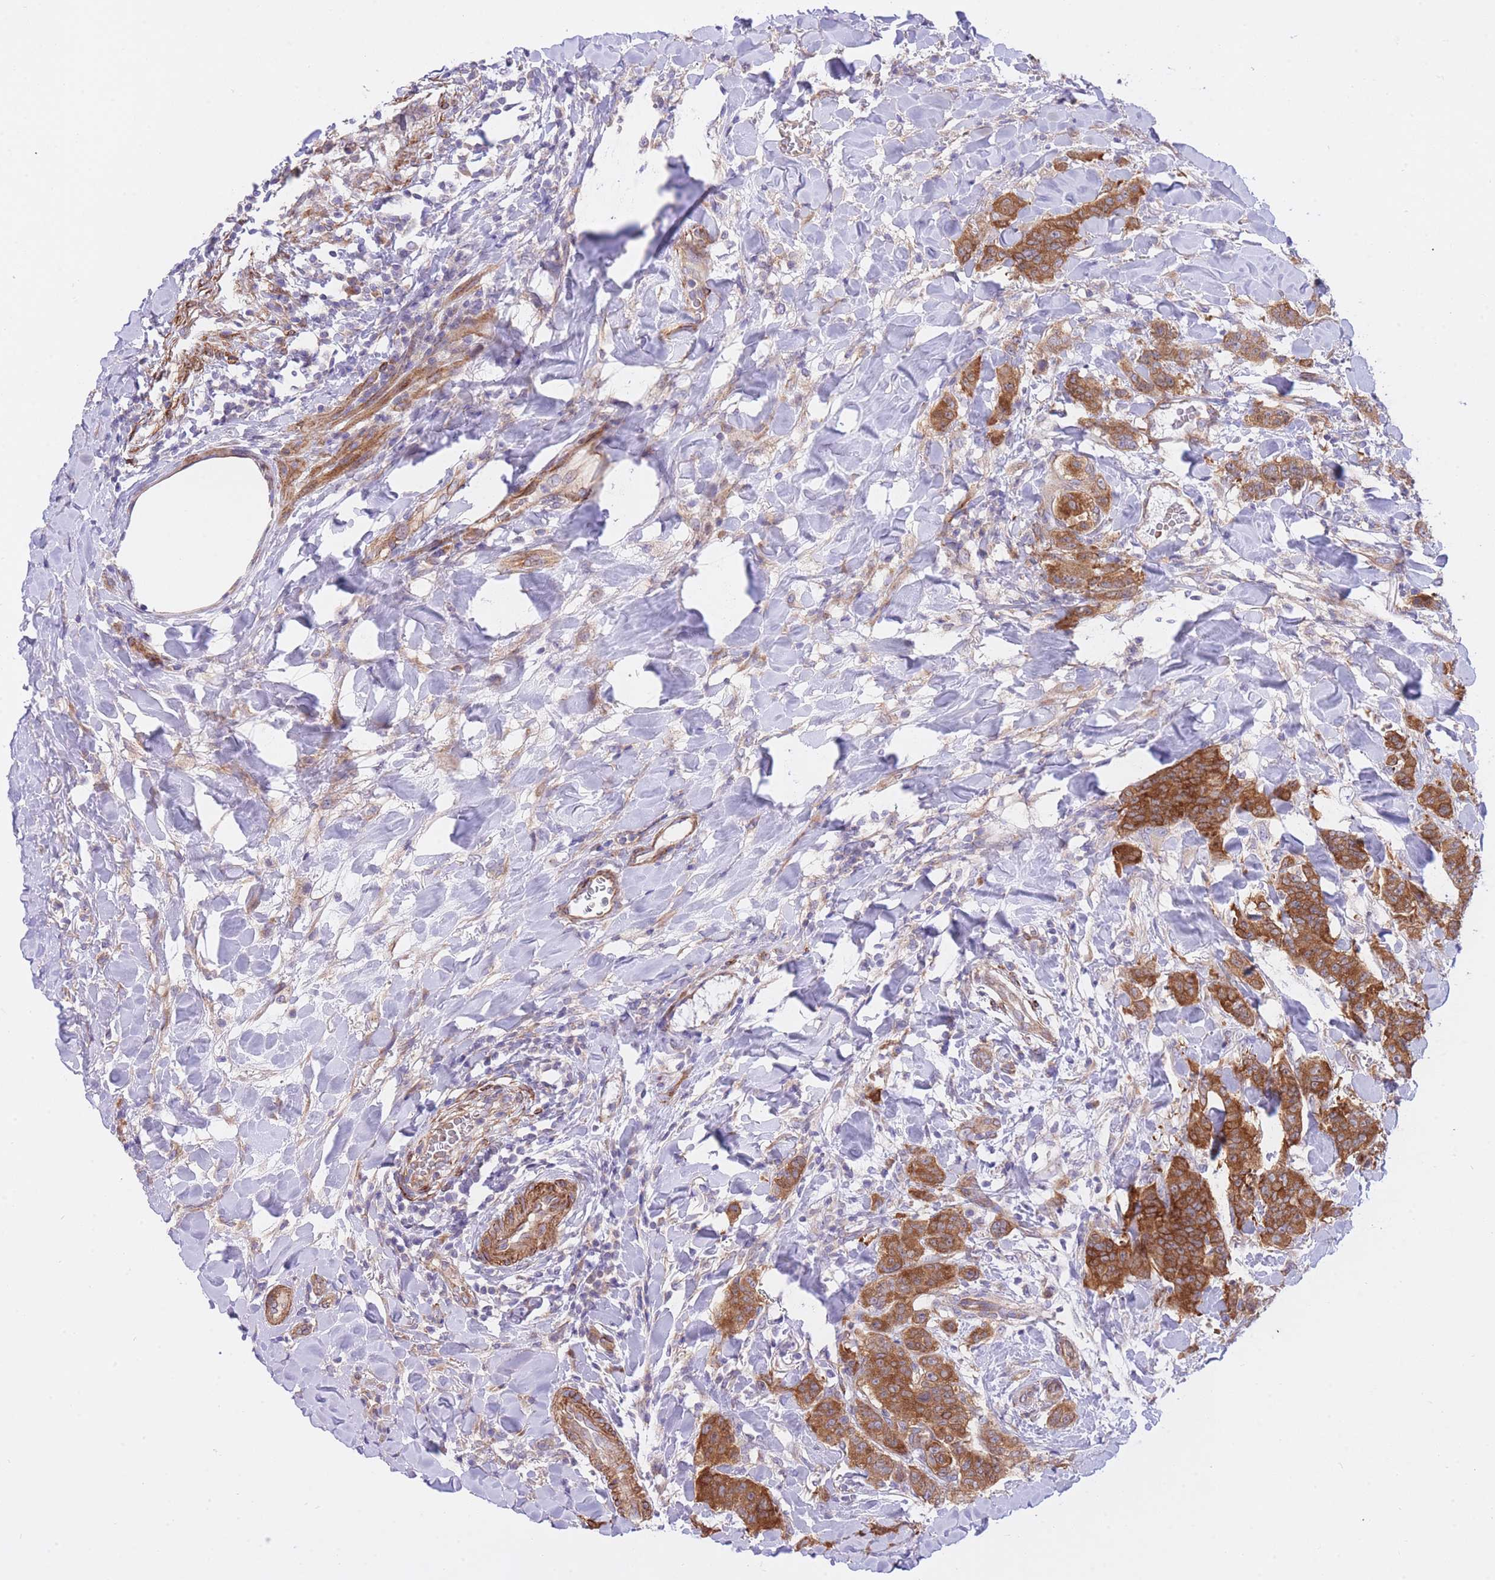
{"staining": {"intensity": "moderate", "quantity": ">75%", "location": "cytoplasmic/membranous"}, "tissue": "breast cancer", "cell_type": "Tumor cells", "image_type": "cancer", "snomed": [{"axis": "morphology", "description": "Duct carcinoma"}, {"axis": "topography", "description": "Breast"}], "caption": "IHC histopathology image of breast invasive ductal carcinoma stained for a protein (brown), which demonstrates medium levels of moderate cytoplasmic/membranous positivity in about >75% of tumor cells.", "gene": "CHAC1", "patient": {"sex": "female", "age": 40}}